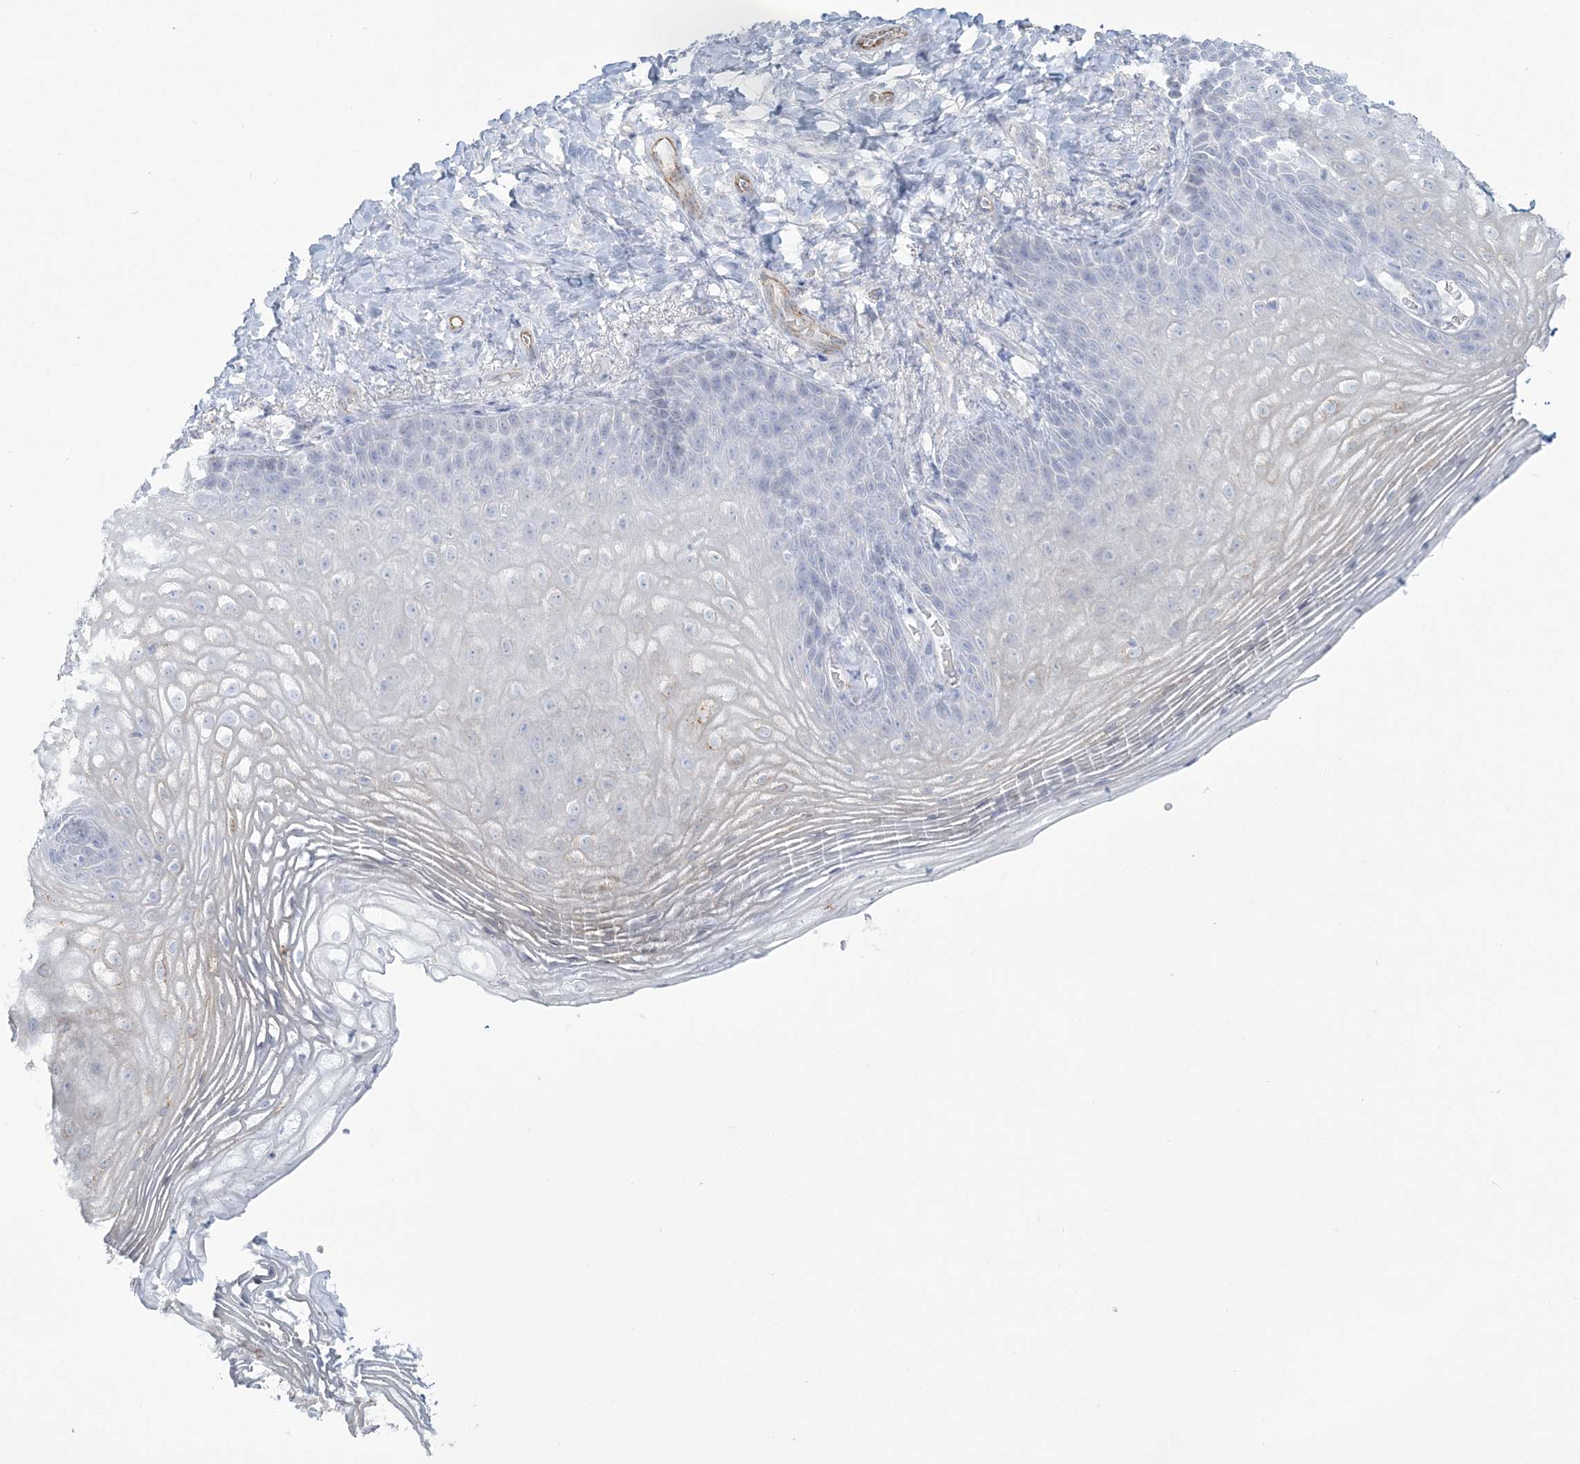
{"staining": {"intensity": "weak", "quantity": "<25%", "location": "cytoplasmic/membranous"}, "tissue": "vagina", "cell_type": "Squamous epithelial cells", "image_type": "normal", "snomed": [{"axis": "morphology", "description": "Normal tissue, NOS"}, {"axis": "topography", "description": "Vagina"}], "caption": "High magnification brightfield microscopy of normal vagina stained with DAB (brown) and counterstained with hematoxylin (blue): squamous epithelial cells show no significant positivity. (DAB immunohistochemistry visualized using brightfield microscopy, high magnification).", "gene": "ENSG00000288637", "patient": {"sex": "female", "age": 60}}